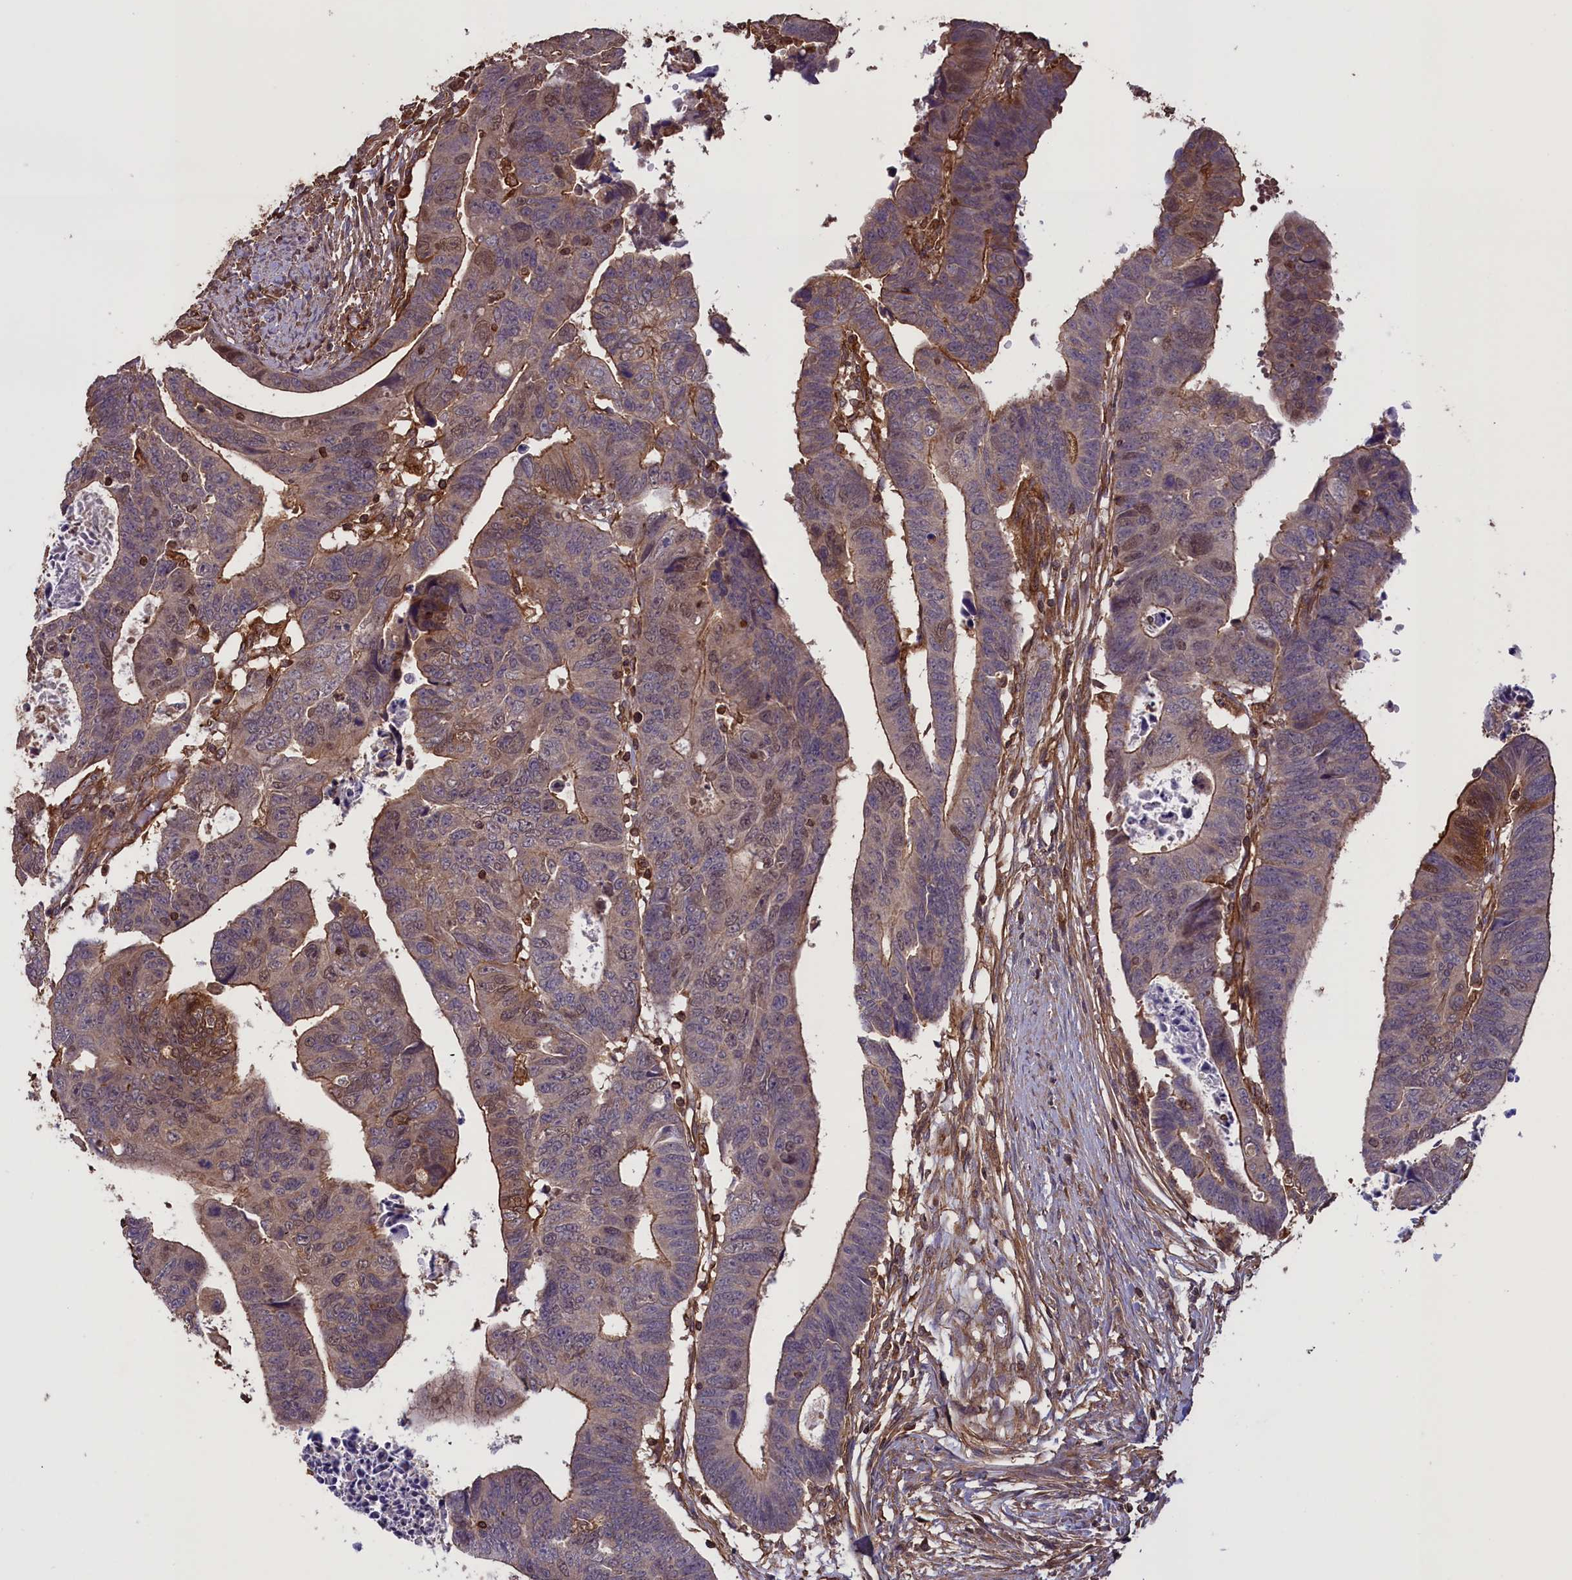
{"staining": {"intensity": "moderate", "quantity": "25%-75%", "location": "cytoplasmic/membranous,nuclear"}, "tissue": "colorectal cancer", "cell_type": "Tumor cells", "image_type": "cancer", "snomed": [{"axis": "morphology", "description": "Adenocarcinoma, NOS"}, {"axis": "topography", "description": "Rectum"}], "caption": "Adenocarcinoma (colorectal) was stained to show a protein in brown. There is medium levels of moderate cytoplasmic/membranous and nuclear staining in about 25%-75% of tumor cells.", "gene": "DAPK3", "patient": {"sex": "female", "age": 65}}